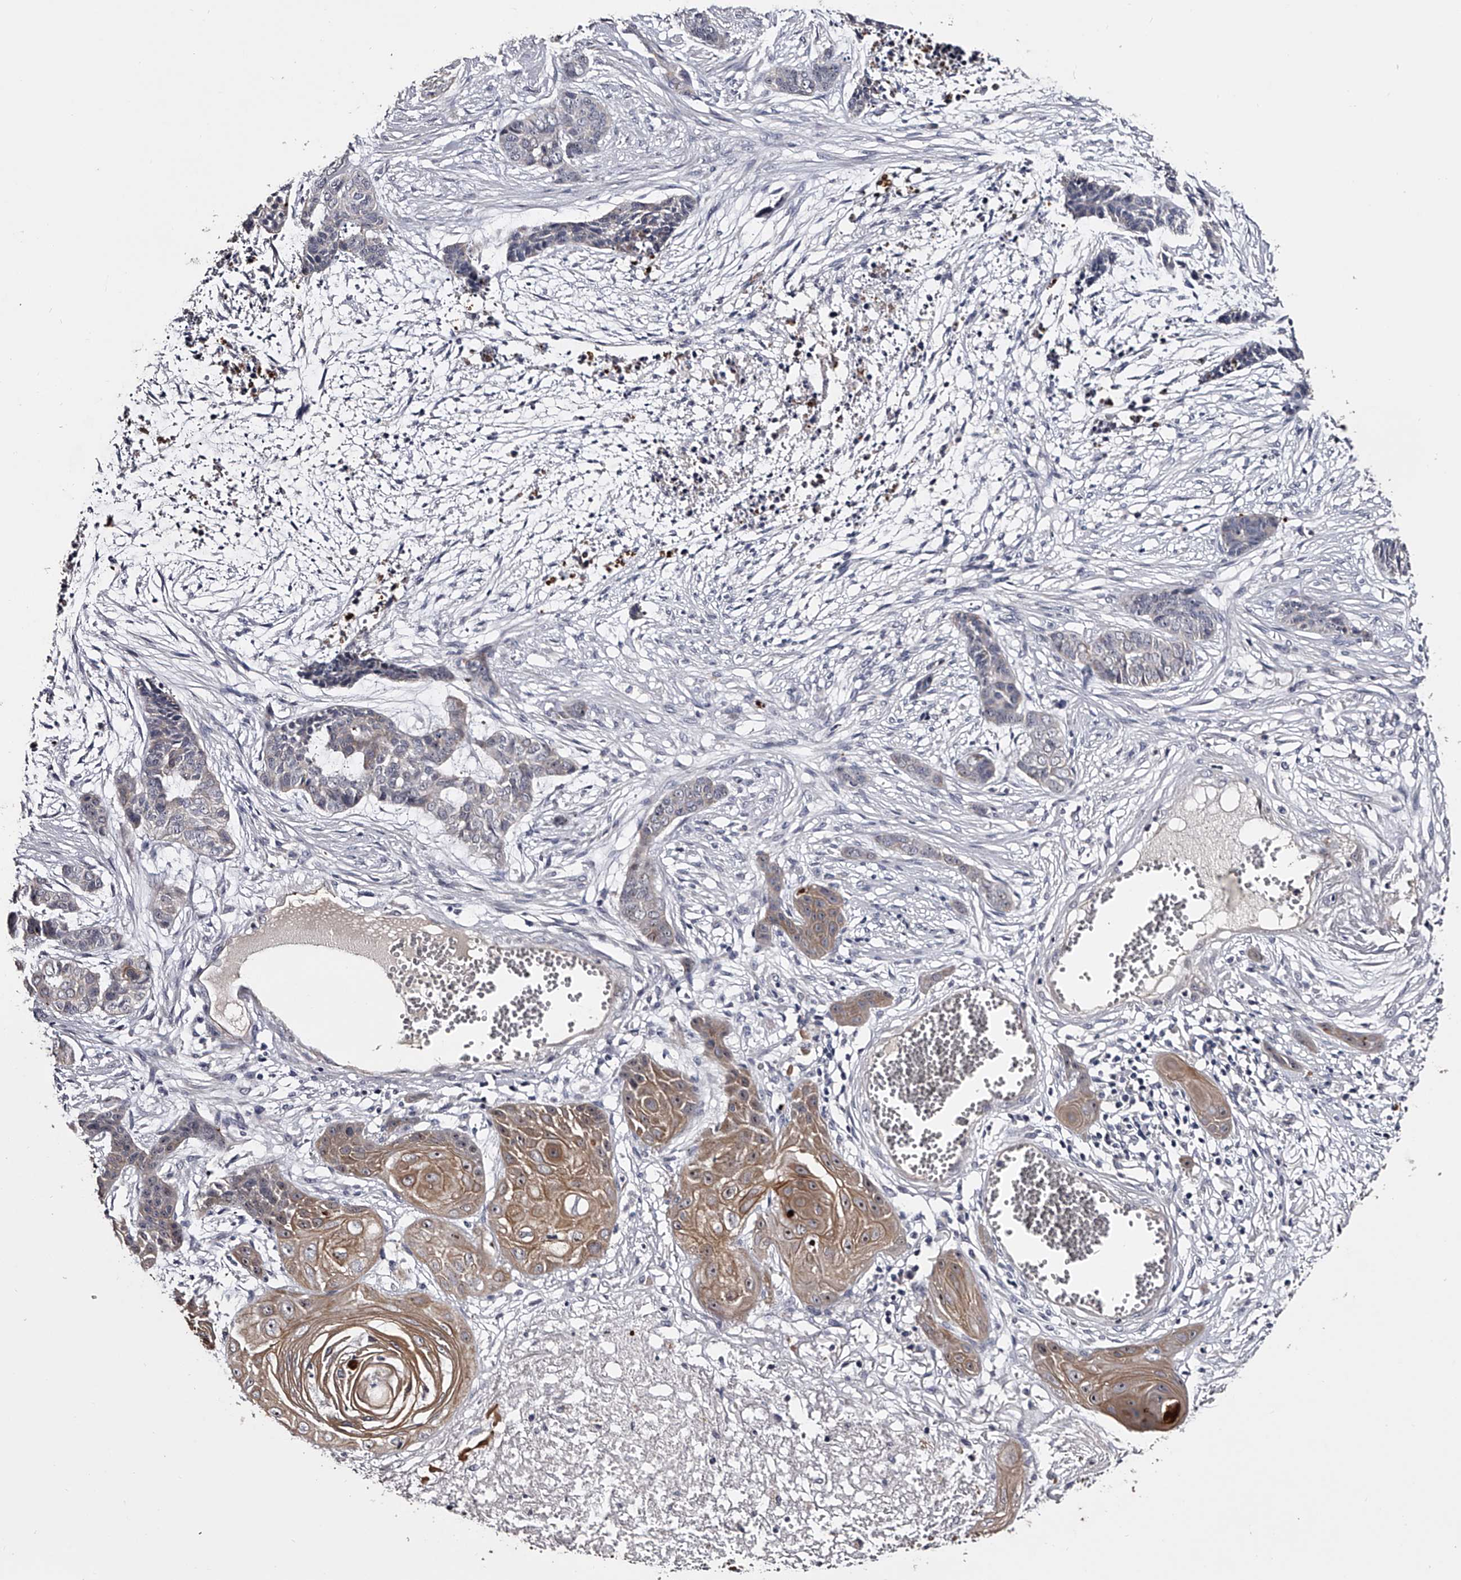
{"staining": {"intensity": "negative", "quantity": "none", "location": "none"}, "tissue": "skin cancer", "cell_type": "Tumor cells", "image_type": "cancer", "snomed": [{"axis": "morphology", "description": "Basal cell carcinoma"}, {"axis": "topography", "description": "Skin"}], "caption": "A photomicrograph of human basal cell carcinoma (skin) is negative for staining in tumor cells. (DAB immunohistochemistry with hematoxylin counter stain).", "gene": "MDN1", "patient": {"sex": "female", "age": 64}}